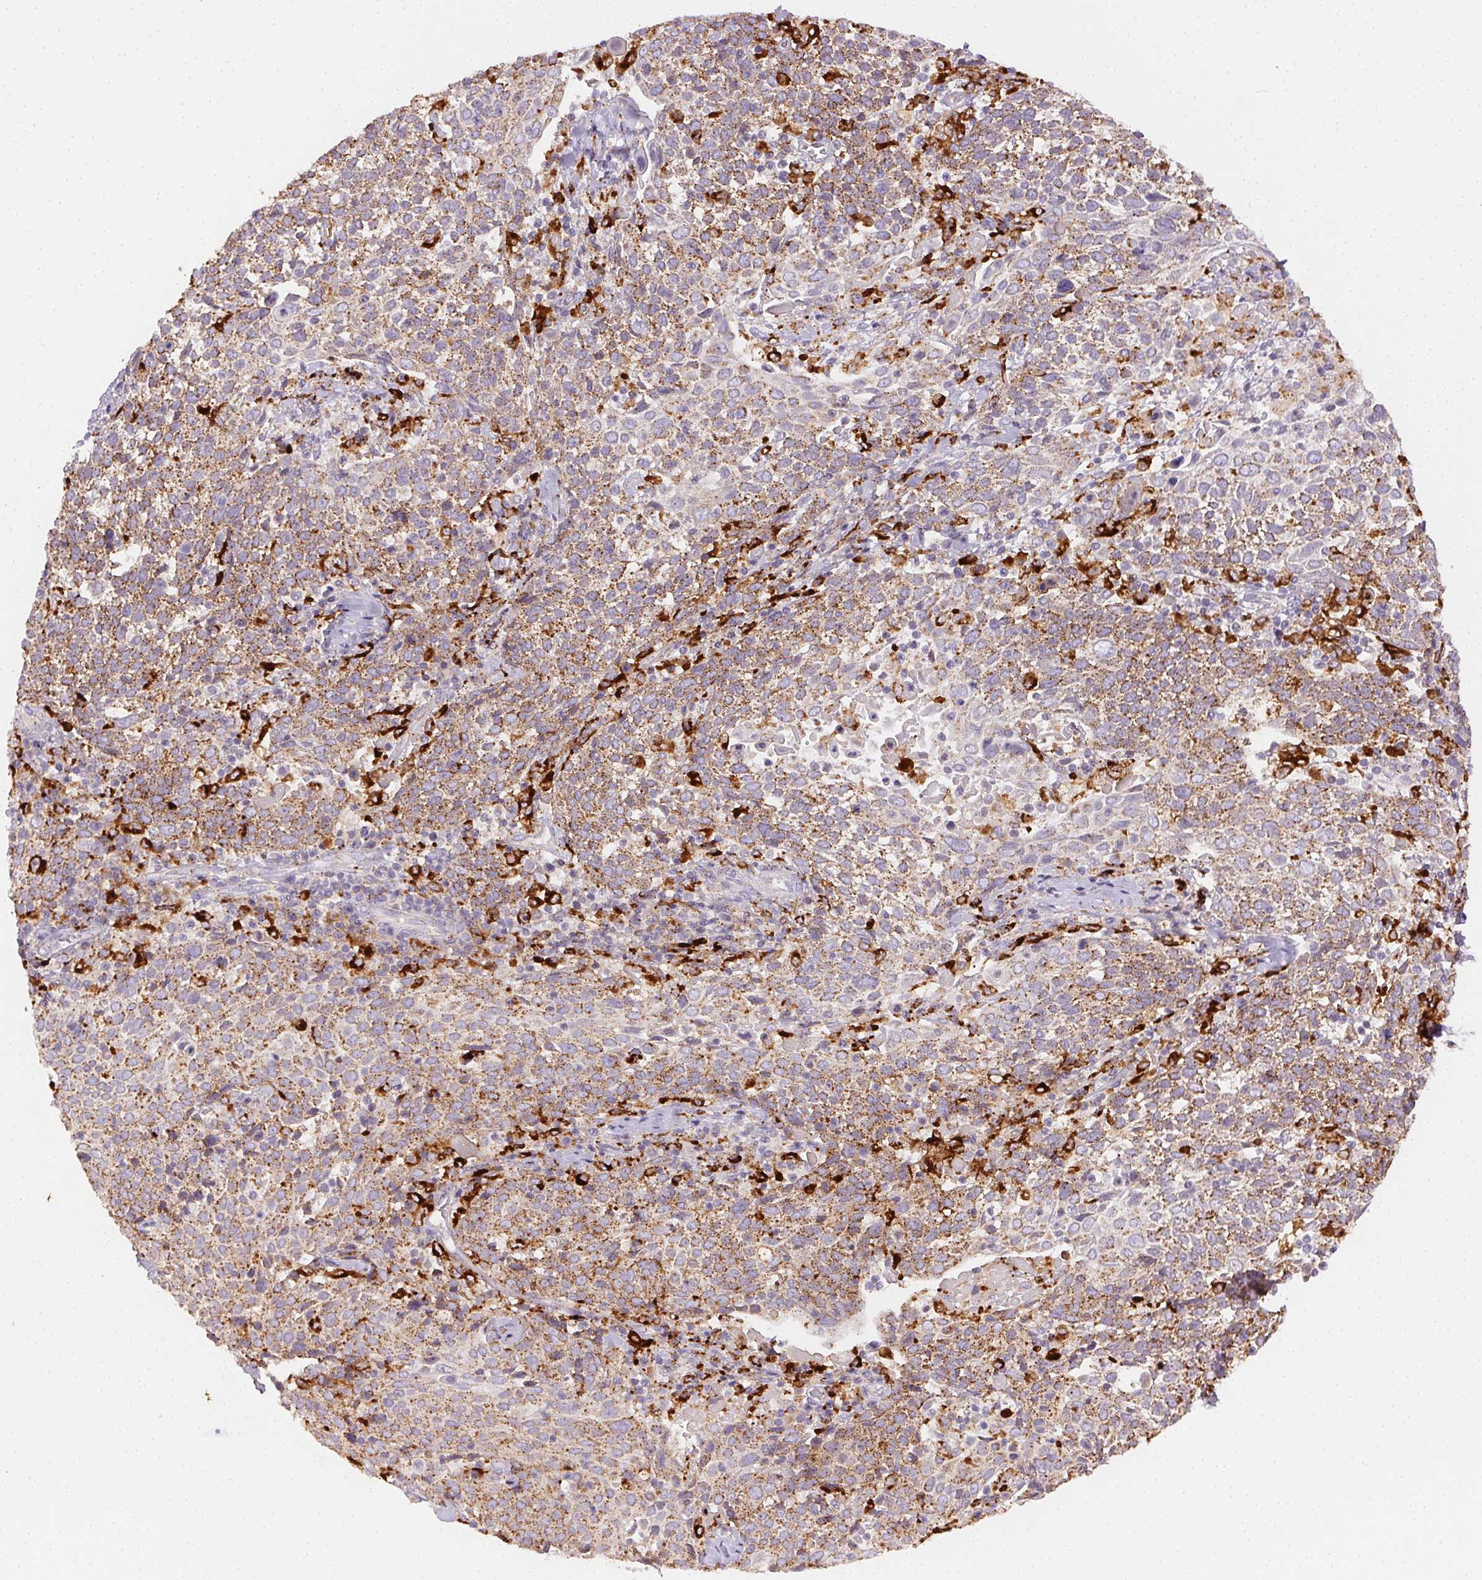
{"staining": {"intensity": "moderate", "quantity": "25%-75%", "location": "cytoplasmic/membranous"}, "tissue": "cervical cancer", "cell_type": "Tumor cells", "image_type": "cancer", "snomed": [{"axis": "morphology", "description": "Squamous cell carcinoma, NOS"}, {"axis": "topography", "description": "Cervix"}], "caption": "High-magnification brightfield microscopy of cervical cancer stained with DAB (3,3'-diaminobenzidine) (brown) and counterstained with hematoxylin (blue). tumor cells exhibit moderate cytoplasmic/membranous positivity is identified in about25%-75% of cells.", "gene": "SCPEP1", "patient": {"sex": "female", "age": 61}}